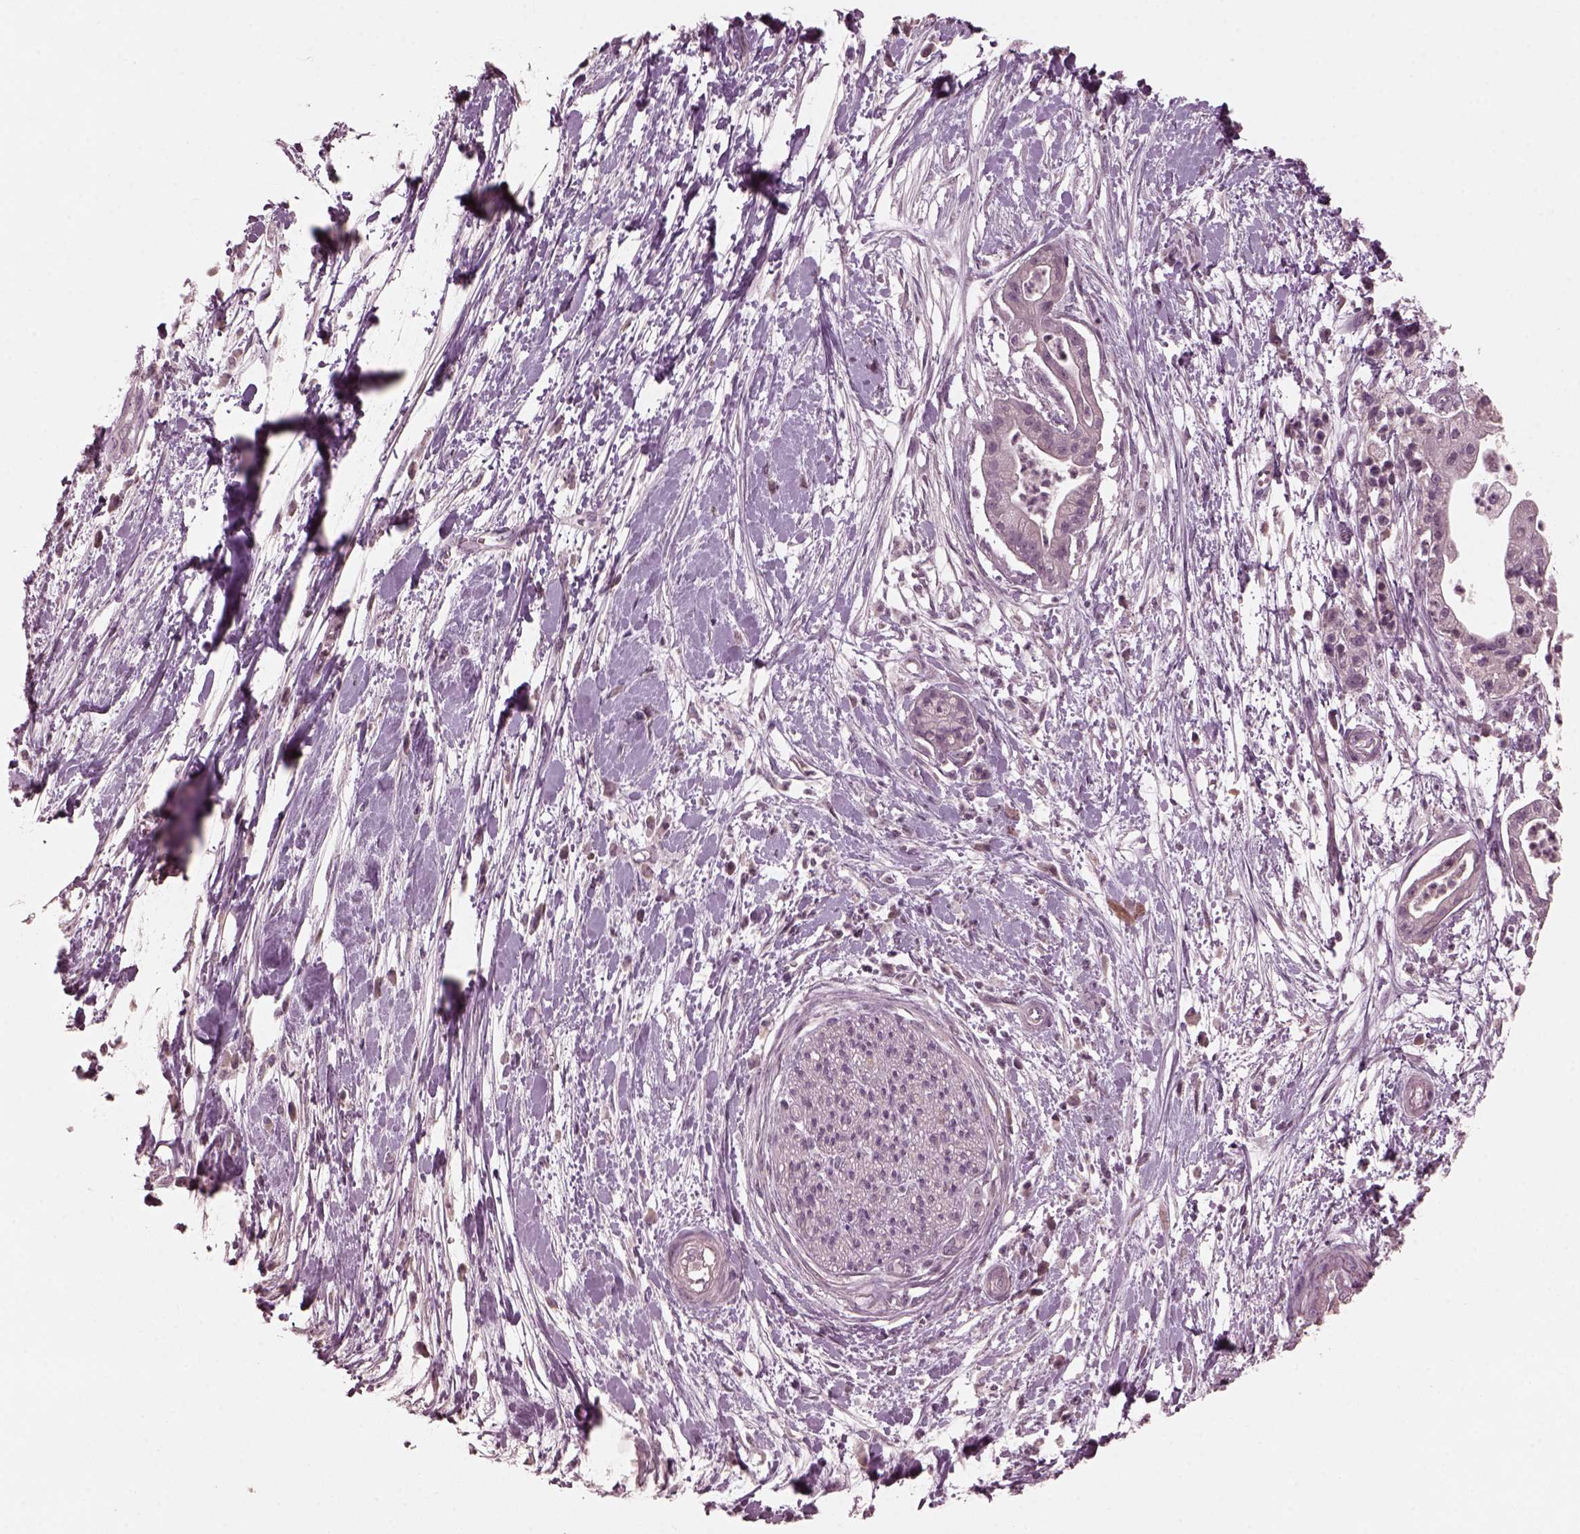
{"staining": {"intensity": "negative", "quantity": "none", "location": "none"}, "tissue": "pancreatic cancer", "cell_type": "Tumor cells", "image_type": "cancer", "snomed": [{"axis": "morphology", "description": "Normal tissue, NOS"}, {"axis": "morphology", "description": "Adenocarcinoma, NOS"}, {"axis": "topography", "description": "Lymph node"}, {"axis": "topography", "description": "Pancreas"}], "caption": "Photomicrograph shows no significant protein expression in tumor cells of pancreatic cancer.", "gene": "RGS7", "patient": {"sex": "female", "age": 58}}